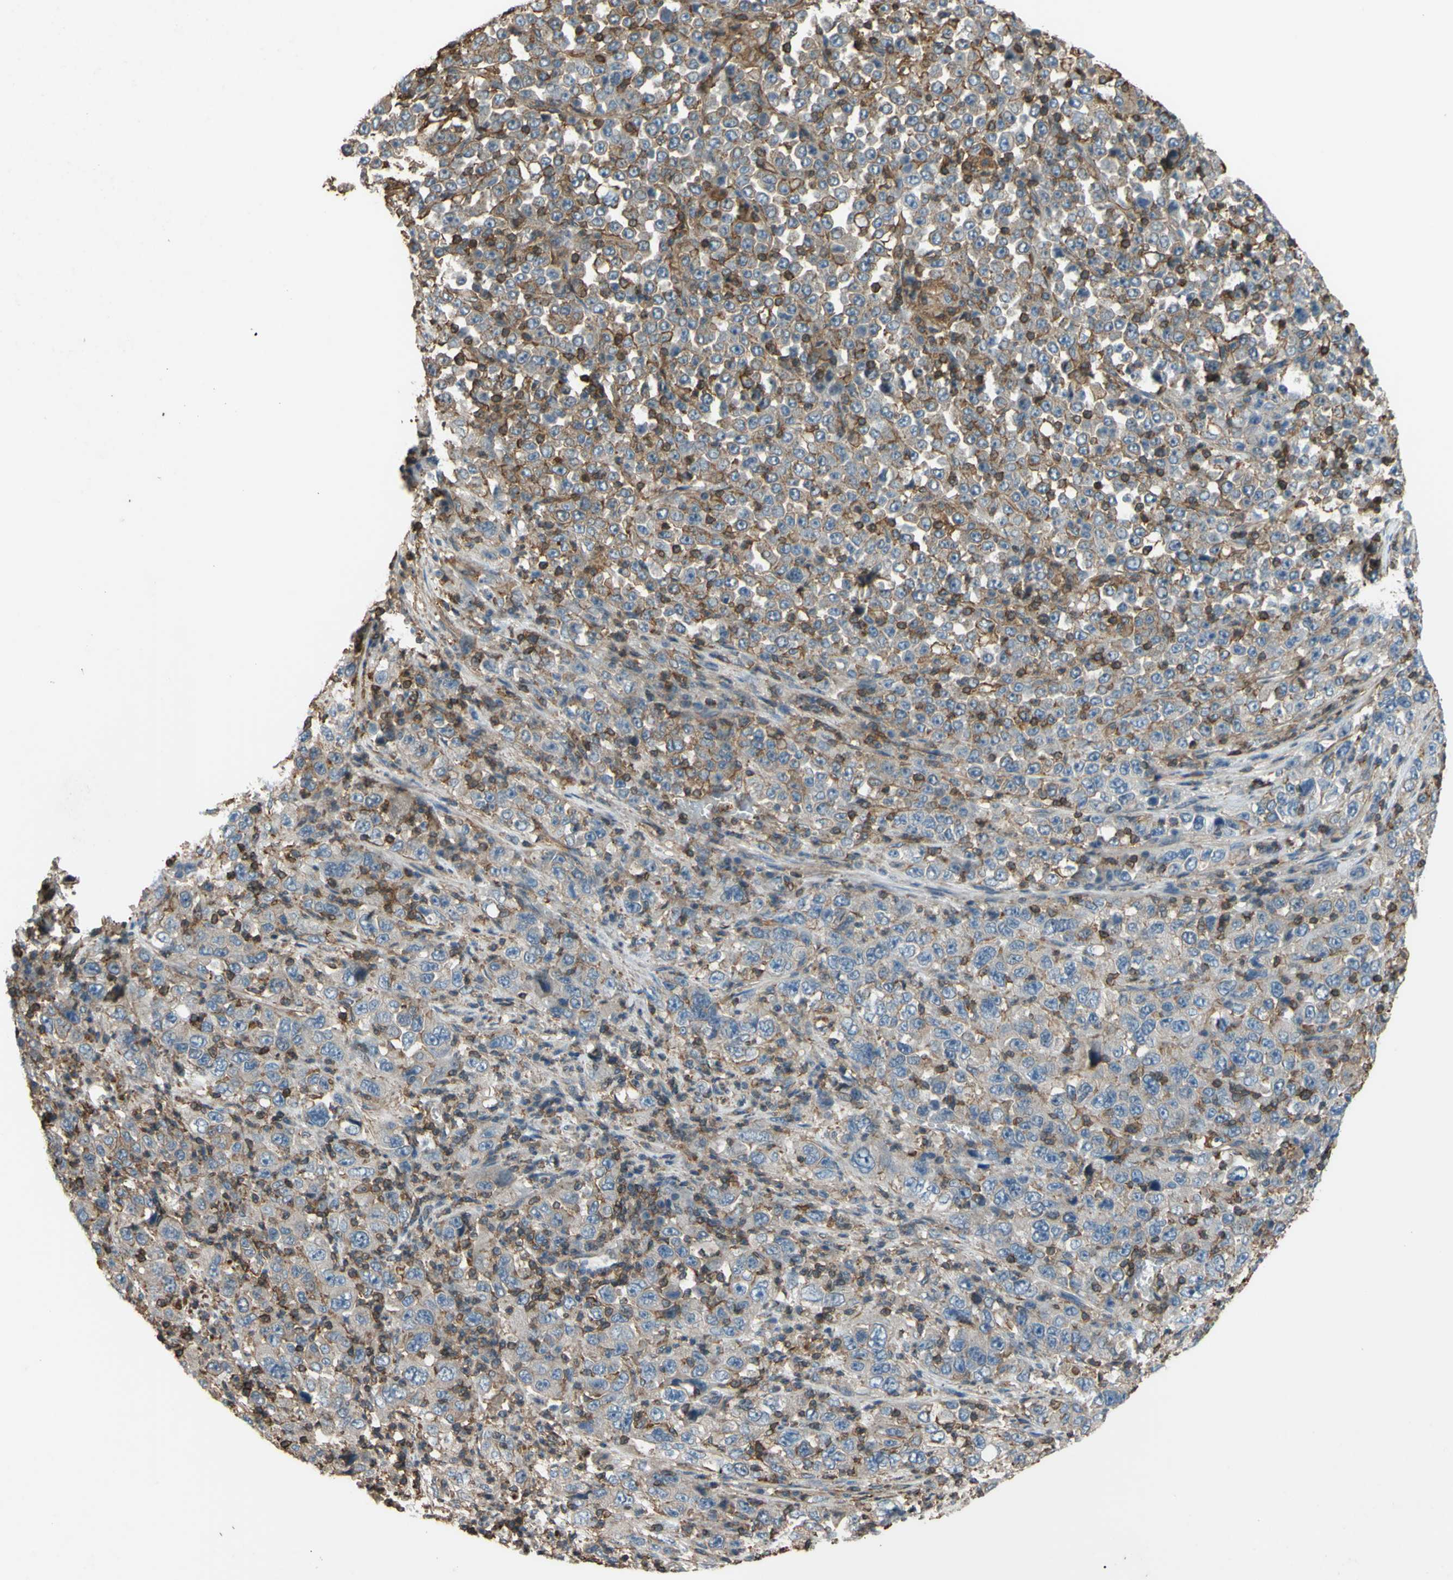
{"staining": {"intensity": "negative", "quantity": "none", "location": "none"}, "tissue": "stomach cancer", "cell_type": "Tumor cells", "image_type": "cancer", "snomed": [{"axis": "morphology", "description": "Normal tissue, NOS"}, {"axis": "morphology", "description": "Adenocarcinoma, NOS"}, {"axis": "topography", "description": "Stomach, upper"}, {"axis": "topography", "description": "Stomach"}], "caption": "IHC photomicrograph of neoplastic tissue: stomach cancer stained with DAB shows no significant protein positivity in tumor cells.", "gene": "ADD3", "patient": {"sex": "male", "age": 59}}